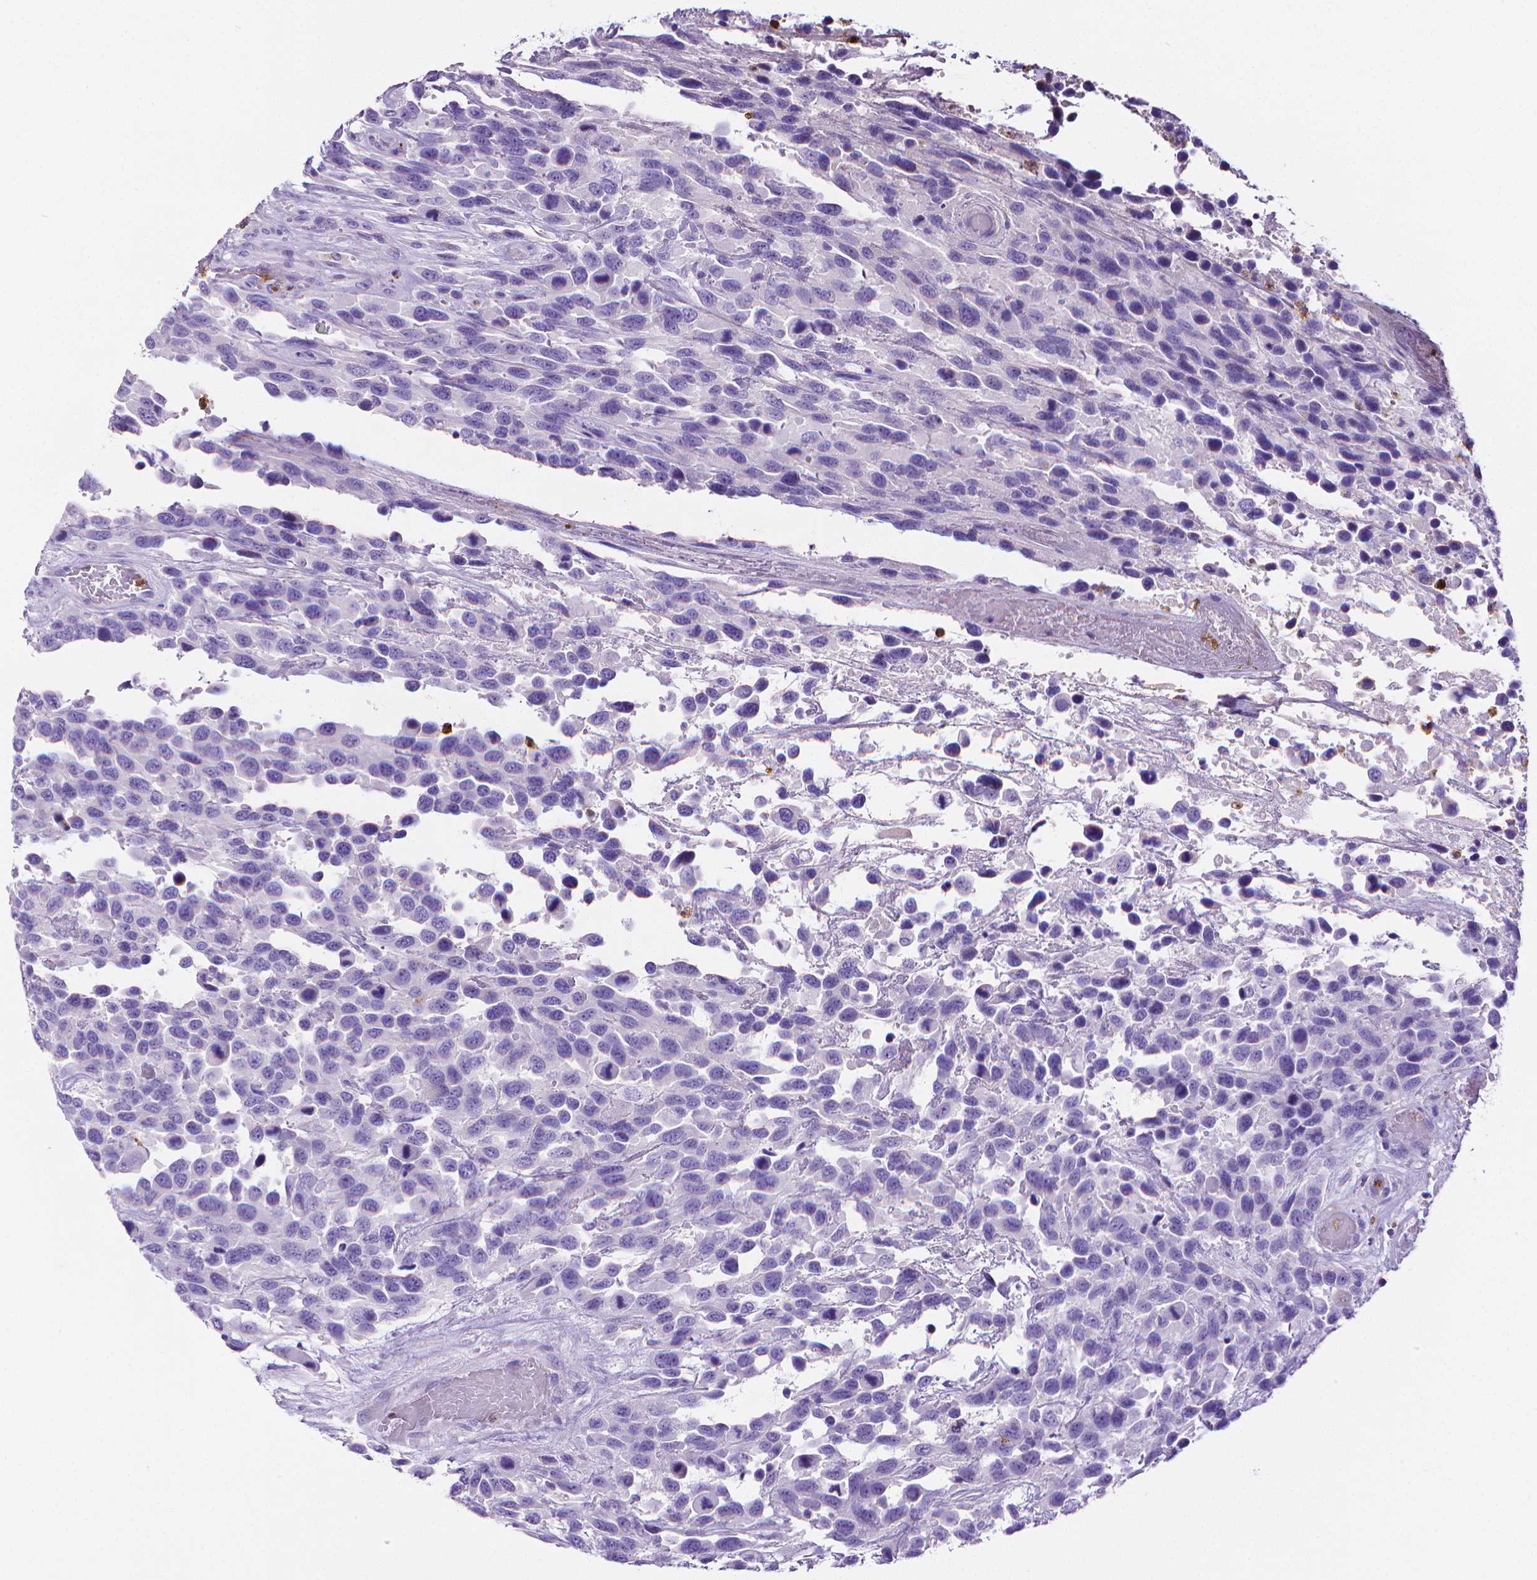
{"staining": {"intensity": "negative", "quantity": "none", "location": "none"}, "tissue": "urothelial cancer", "cell_type": "Tumor cells", "image_type": "cancer", "snomed": [{"axis": "morphology", "description": "Urothelial carcinoma, High grade"}, {"axis": "topography", "description": "Urinary bladder"}], "caption": "Urothelial carcinoma (high-grade) was stained to show a protein in brown. There is no significant staining in tumor cells.", "gene": "MMP9", "patient": {"sex": "female", "age": 70}}